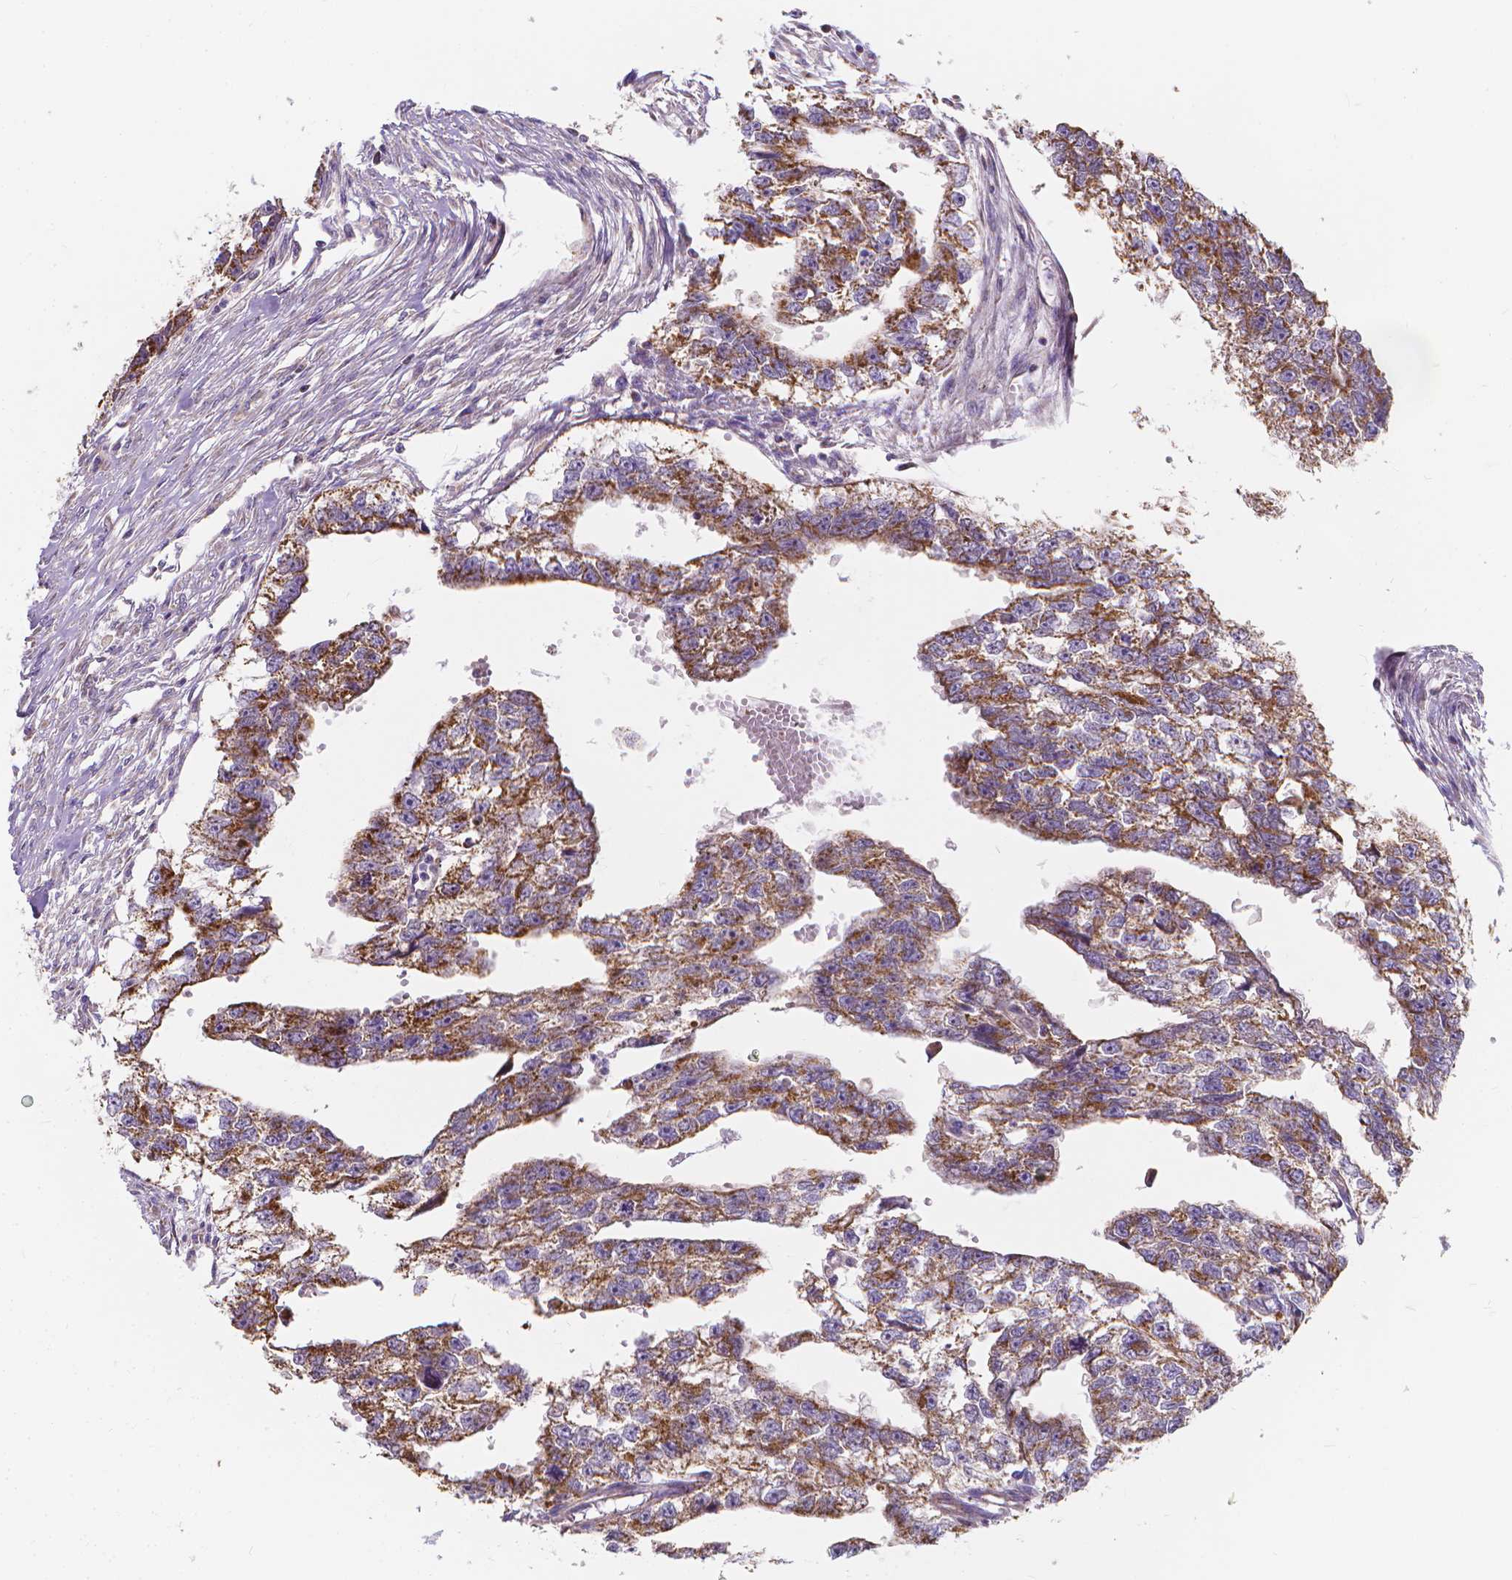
{"staining": {"intensity": "moderate", "quantity": "25%-75%", "location": "cytoplasmic/membranous"}, "tissue": "testis cancer", "cell_type": "Tumor cells", "image_type": "cancer", "snomed": [{"axis": "morphology", "description": "Carcinoma, Embryonal, NOS"}, {"axis": "morphology", "description": "Teratoma, malignant, NOS"}, {"axis": "topography", "description": "Testis"}], "caption": "Protein expression analysis of human testis cancer reveals moderate cytoplasmic/membranous staining in about 25%-75% of tumor cells.", "gene": "SNCAIP", "patient": {"sex": "male", "age": 44}}